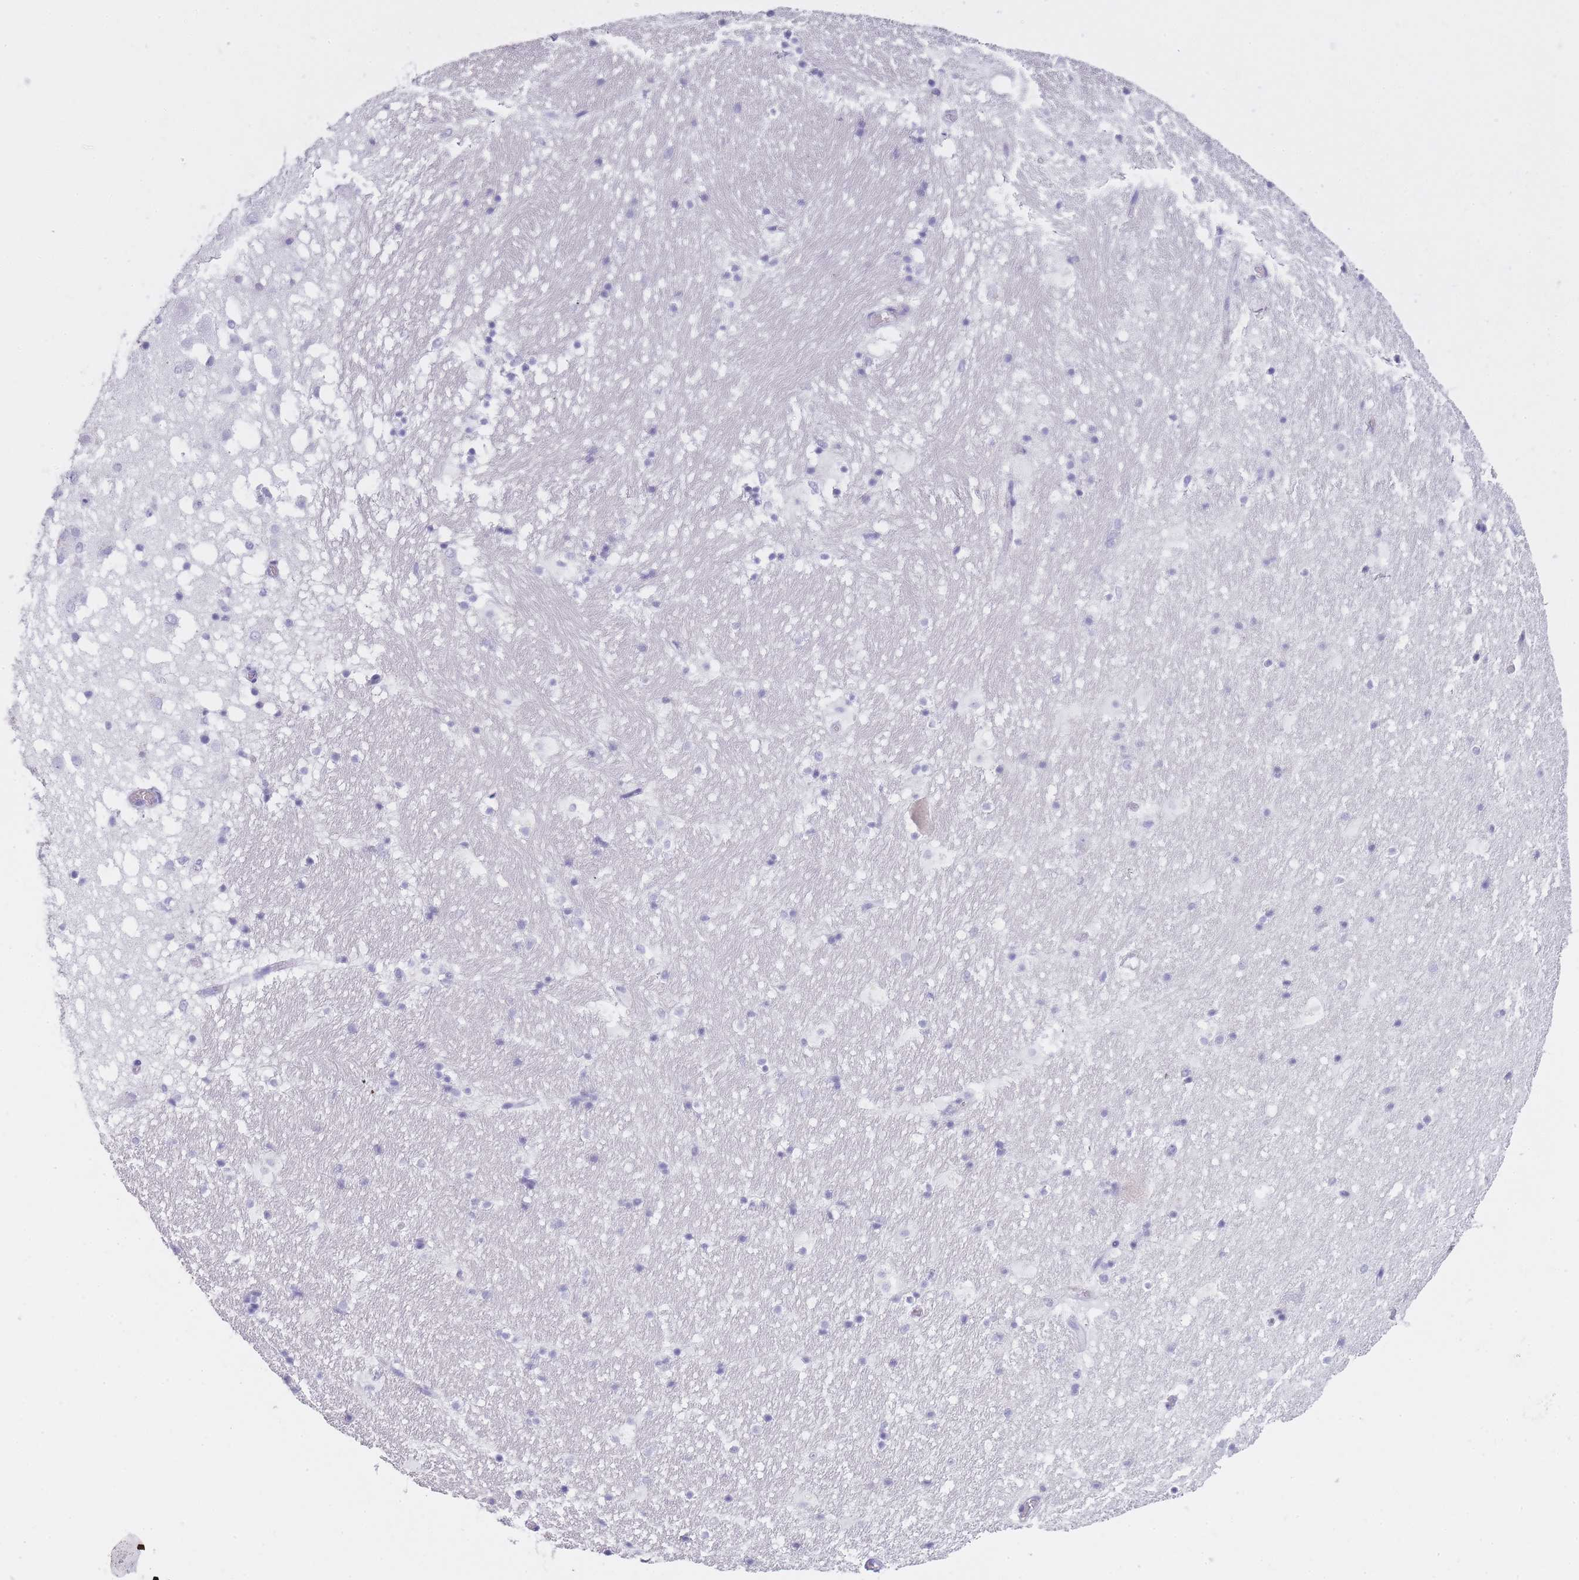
{"staining": {"intensity": "negative", "quantity": "none", "location": "none"}, "tissue": "hippocampus", "cell_type": "Glial cells", "image_type": "normal", "snomed": [{"axis": "morphology", "description": "Normal tissue, NOS"}, {"axis": "topography", "description": "Hippocampus"}], "caption": "Image shows no protein staining in glial cells of benign hippocampus. (Stains: DAB IHC with hematoxylin counter stain, Microscopy: brightfield microscopy at high magnification).", "gene": "TCP11X1", "patient": {"sex": "male", "age": 37}}